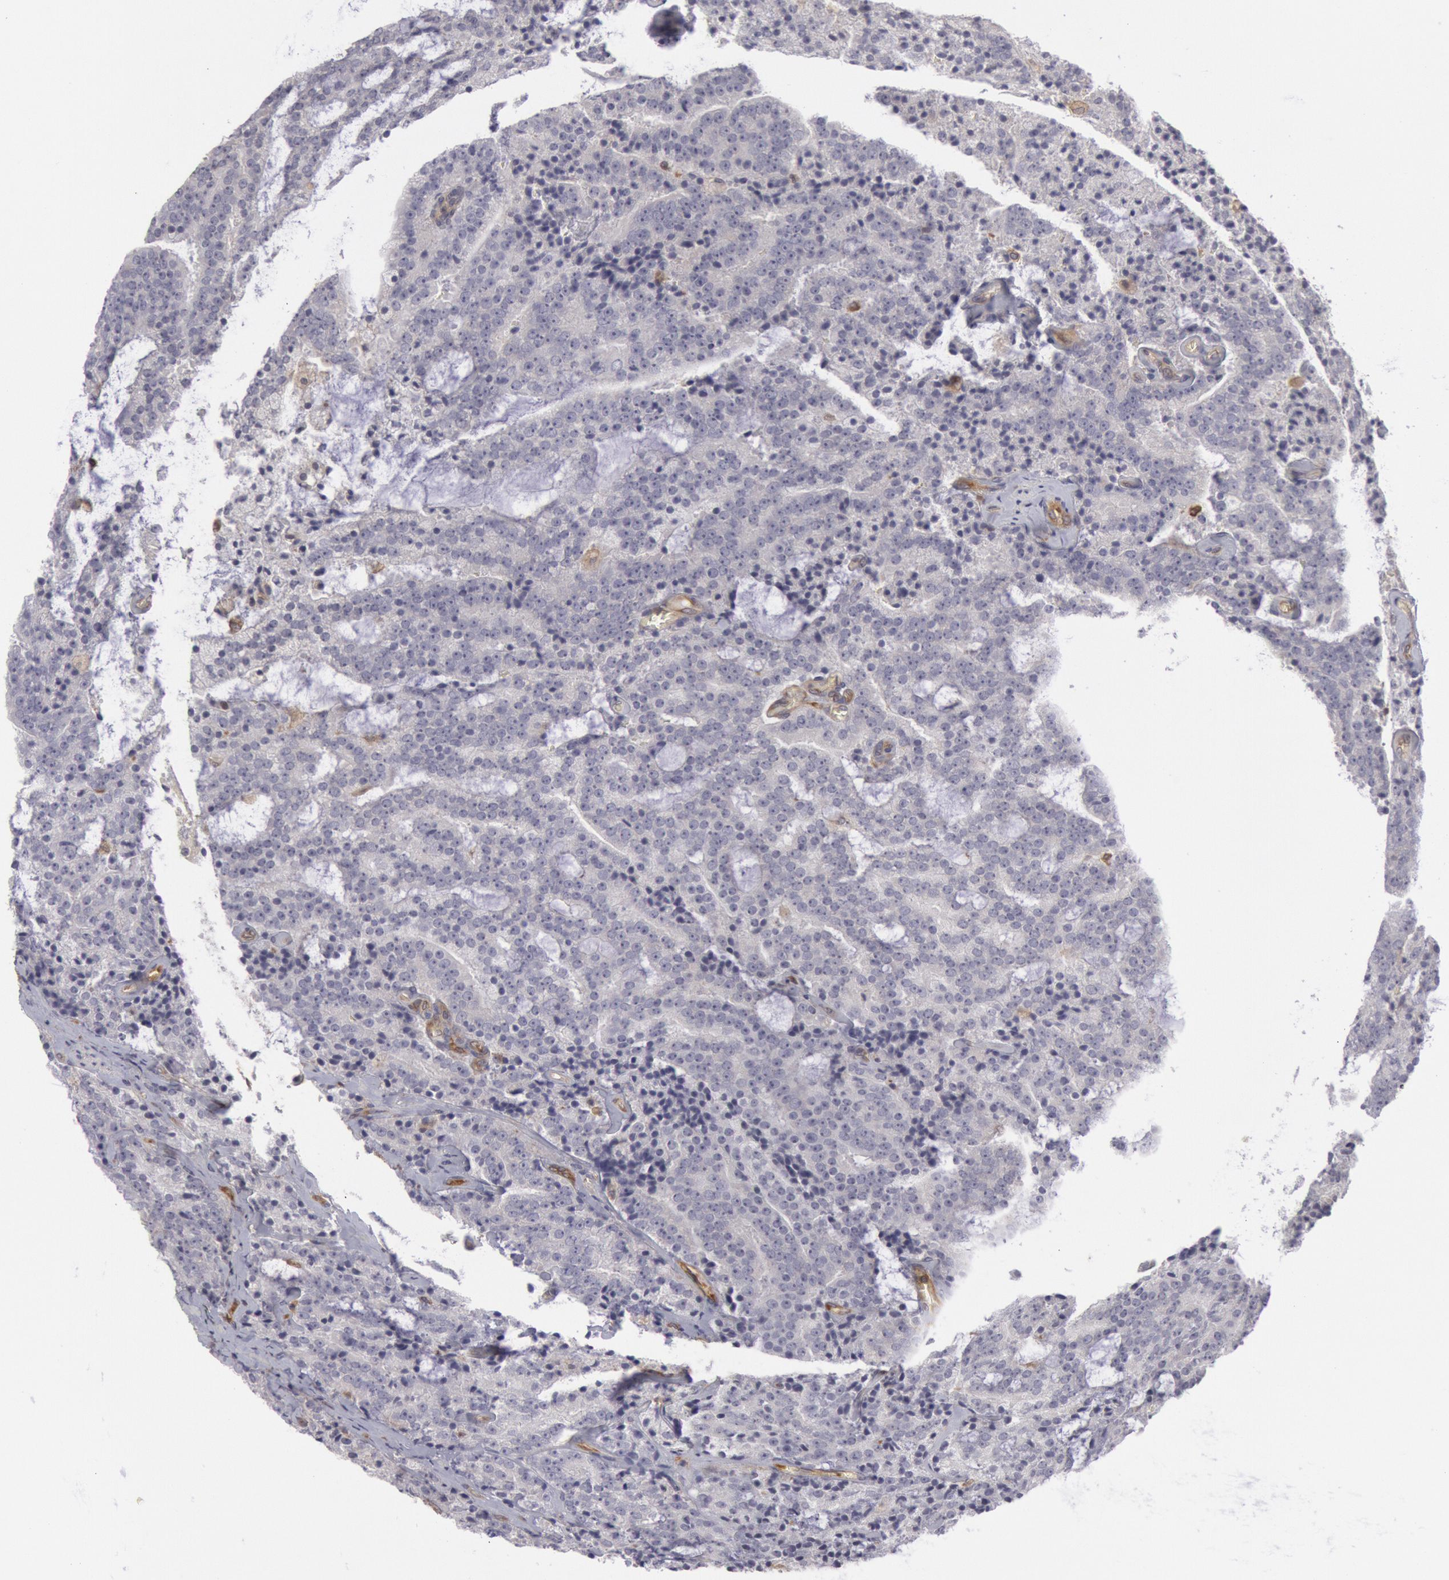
{"staining": {"intensity": "negative", "quantity": "none", "location": "none"}, "tissue": "prostate cancer", "cell_type": "Tumor cells", "image_type": "cancer", "snomed": [{"axis": "morphology", "description": "Adenocarcinoma, Medium grade"}, {"axis": "topography", "description": "Prostate"}], "caption": "A high-resolution histopathology image shows immunohistochemistry staining of prostate cancer, which reveals no significant positivity in tumor cells.", "gene": "IKBKB", "patient": {"sex": "male", "age": 65}}